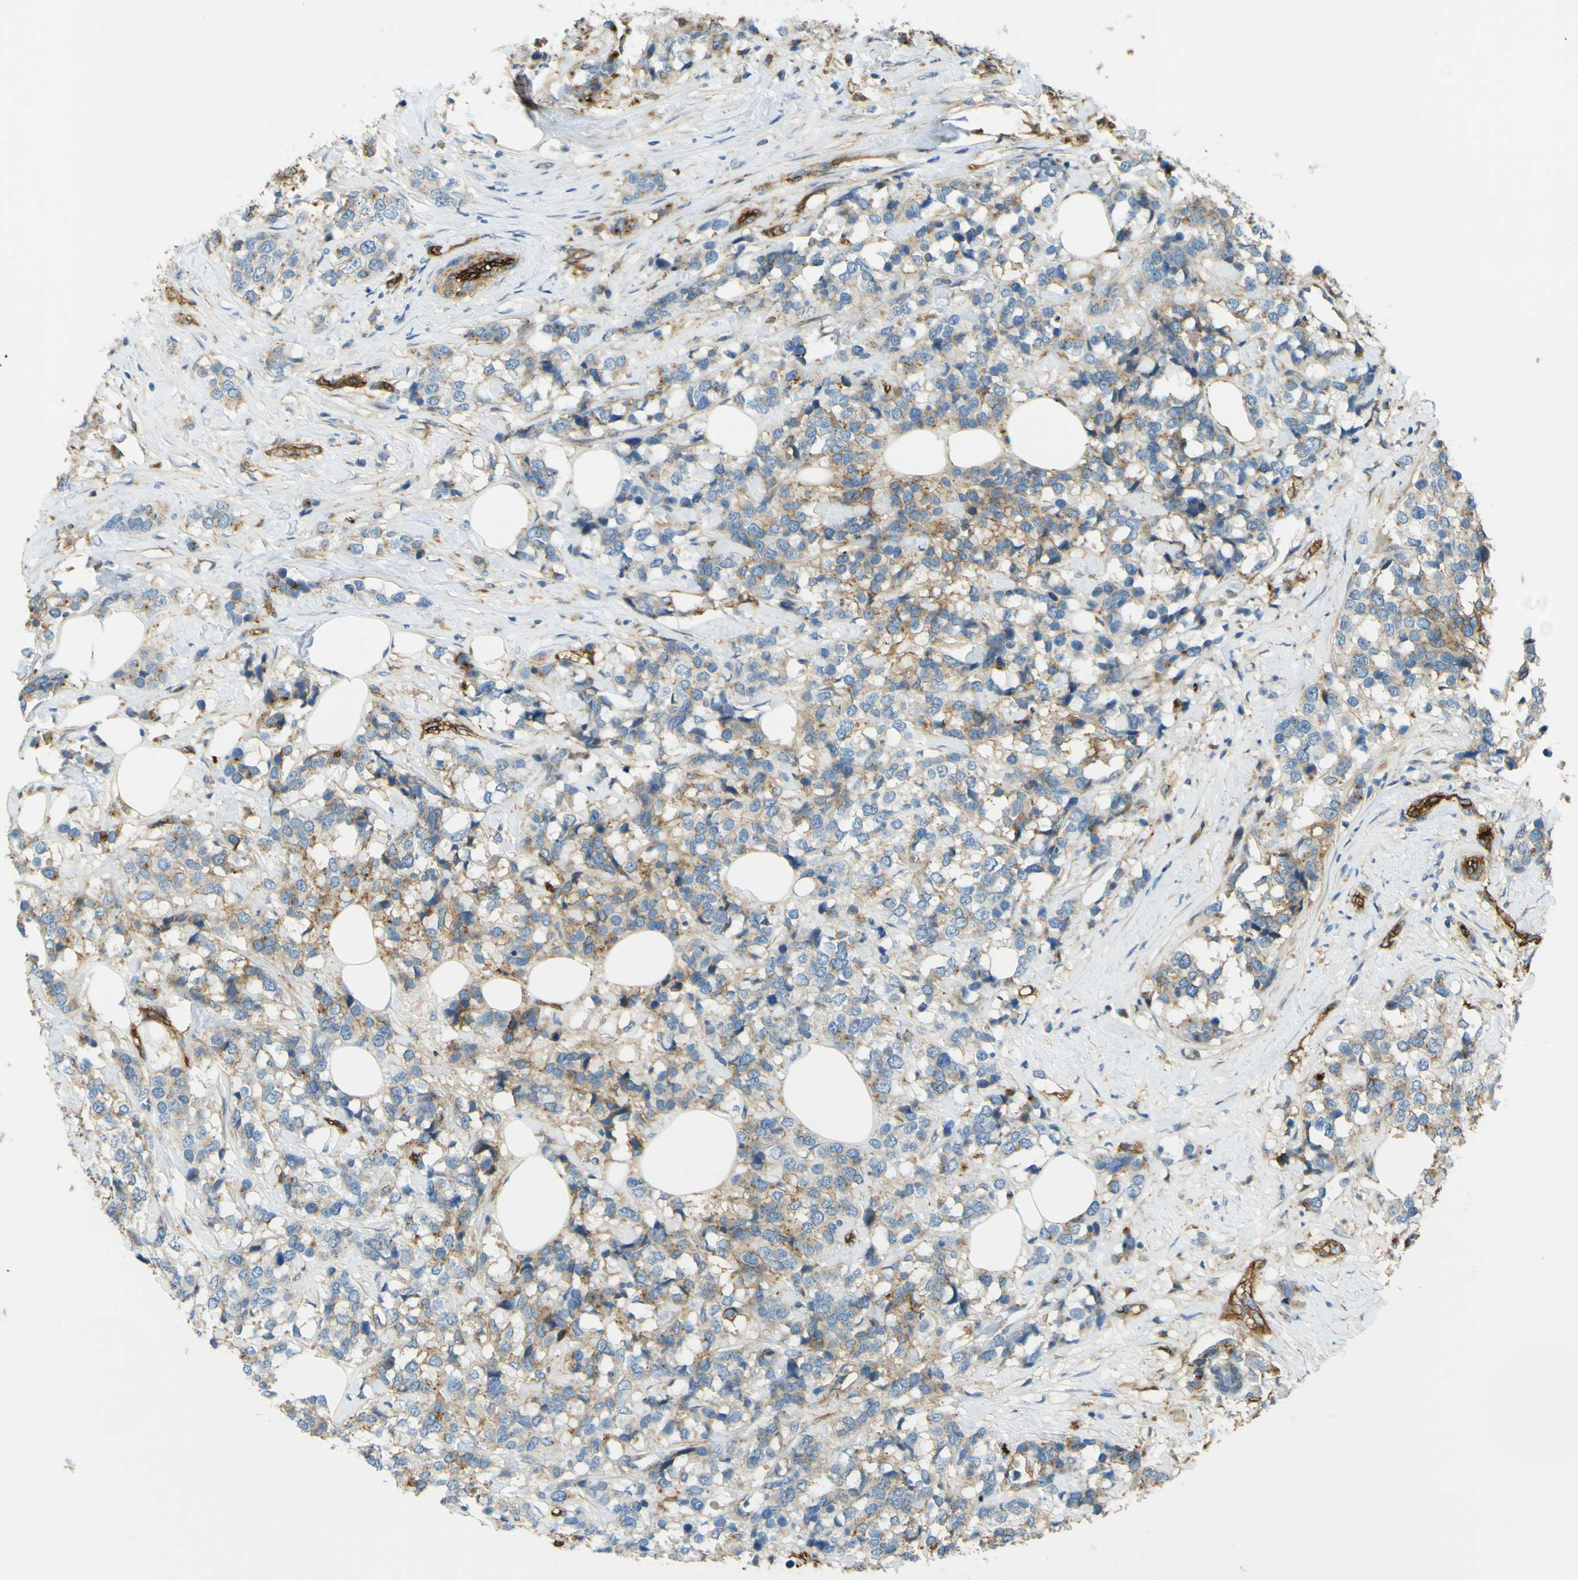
{"staining": {"intensity": "moderate", "quantity": "25%-75%", "location": "cytoplasmic/membranous"}, "tissue": "breast cancer", "cell_type": "Tumor cells", "image_type": "cancer", "snomed": [{"axis": "morphology", "description": "Lobular carcinoma"}, {"axis": "topography", "description": "Breast"}], "caption": "Protein analysis of breast lobular carcinoma tissue exhibits moderate cytoplasmic/membranous positivity in about 25%-75% of tumor cells. The protein is shown in brown color, while the nuclei are stained blue.", "gene": "PLXDC1", "patient": {"sex": "female", "age": 59}}